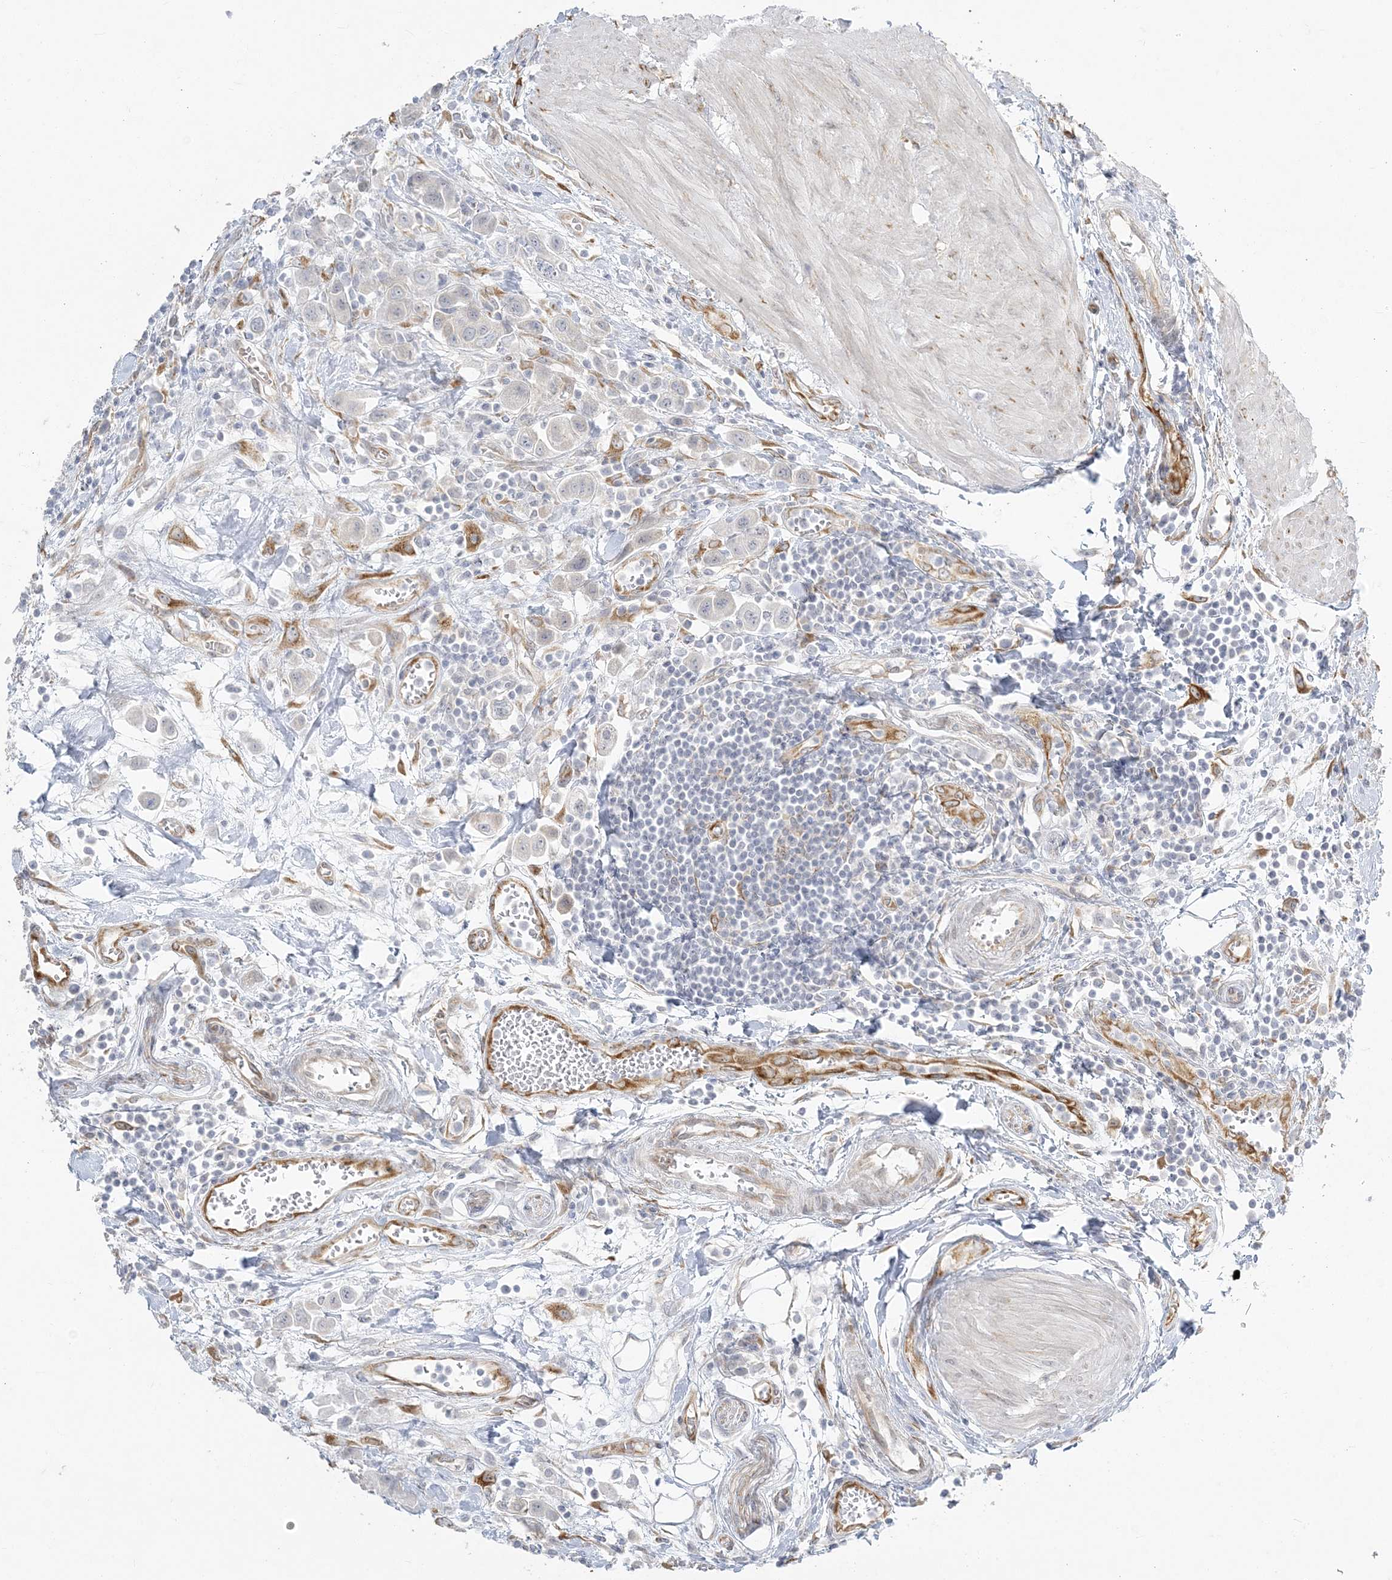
{"staining": {"intensity": "negative", "quantity": "none", "location": "none"}, "tissue": "urothelial cancer", "cell_type": "Tumor cells", "image_type": "cancer", "snomed": [{"axis": "morphology", "description": "Urothelial carcinoma, High grade"}, {"axis": "topography", "description": "Urinary bladder"}], "caption": "A photomicrograph of high-grade urothelial carcinoma stained for a protein reveals no brown staining in tumor cells.", "gene": "ZC3H6", "patient": {"sex": "male", "age": 50}}